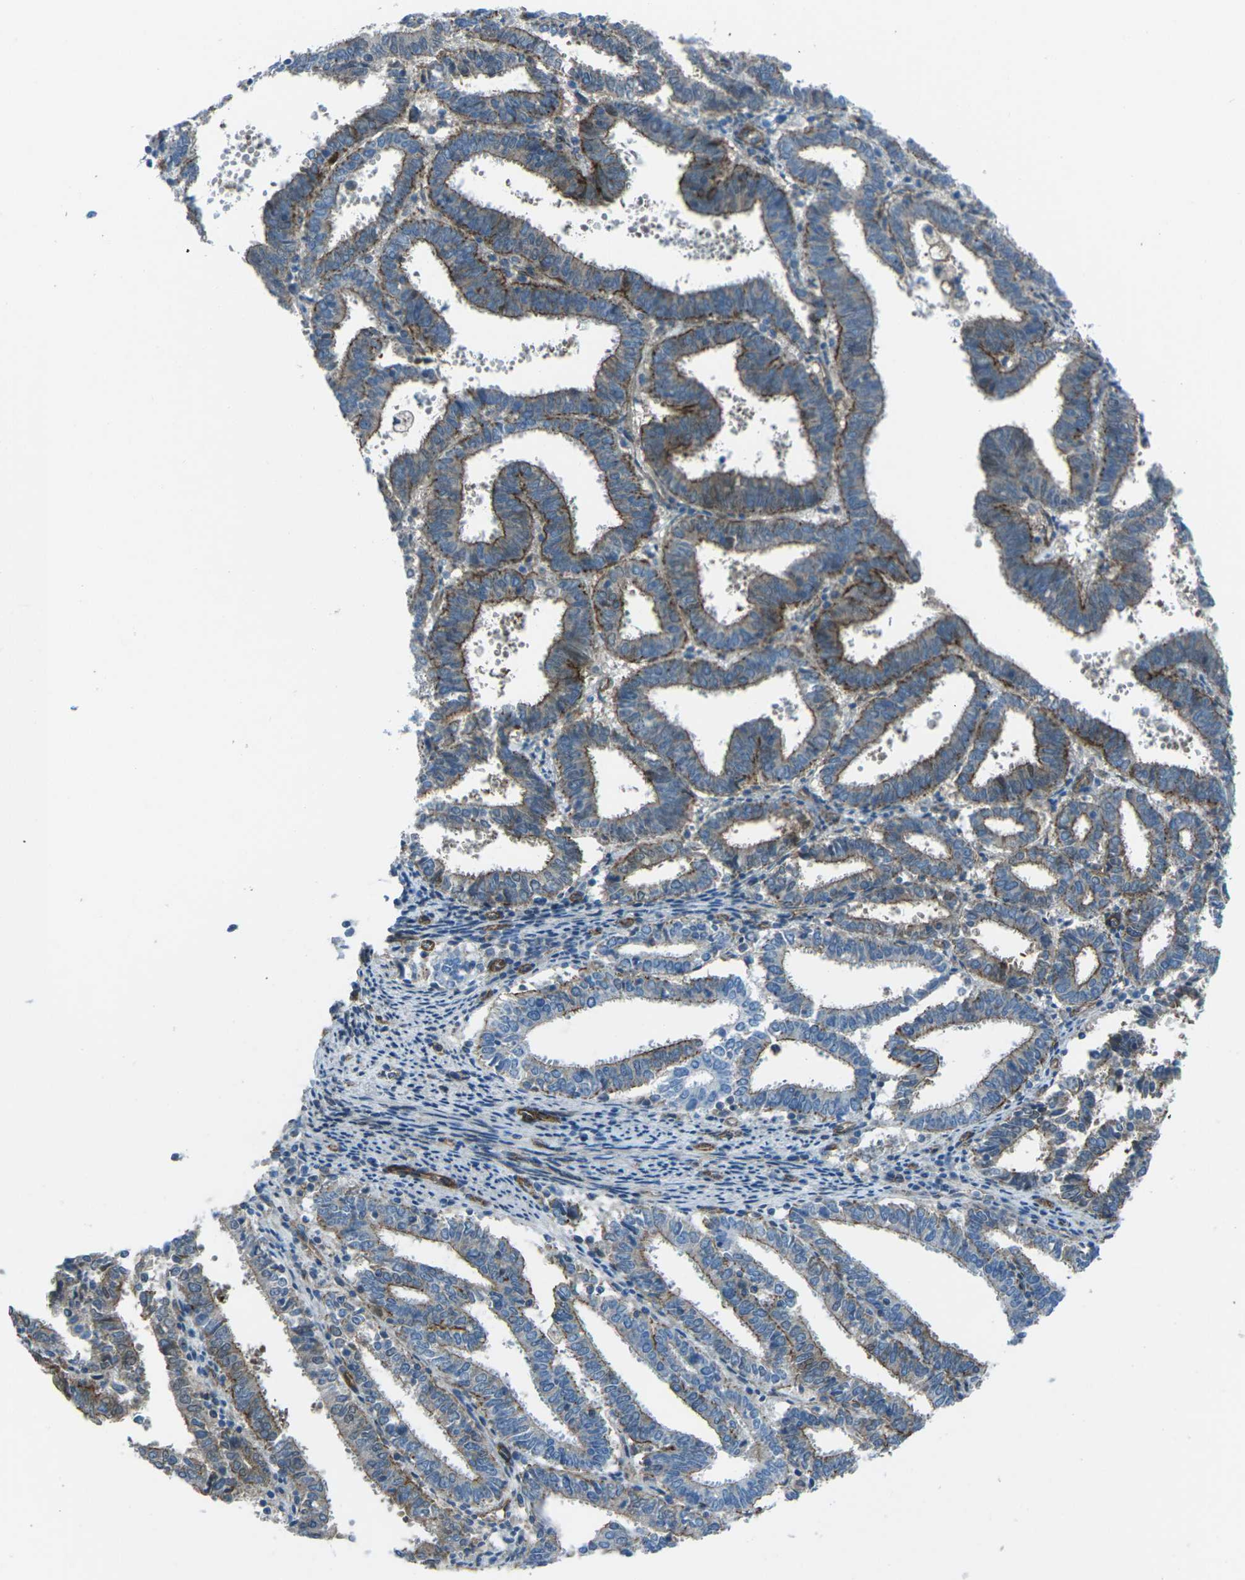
{"staining": {"intensity": "negative", "quantity": "none", "location": "none"}, "tissue": "endometrial cancer", "cell_type": "Tumor cells", "image_type": "cancer", "snomed": [{"axis": "morphology", "description": "Adenocarcinoma, NOS"}, {"axis": "topography", "description": "Uterus"}], "caption": "IHC histopathology image of neoplastic tissue: endometrial adenocarcinoma stained with DAB (3,3'-diaminobenzidine) shows no significant protein staining in tumor cells.", "gene": "UTRN", "patient": {"sex": "female", "age": 83}}